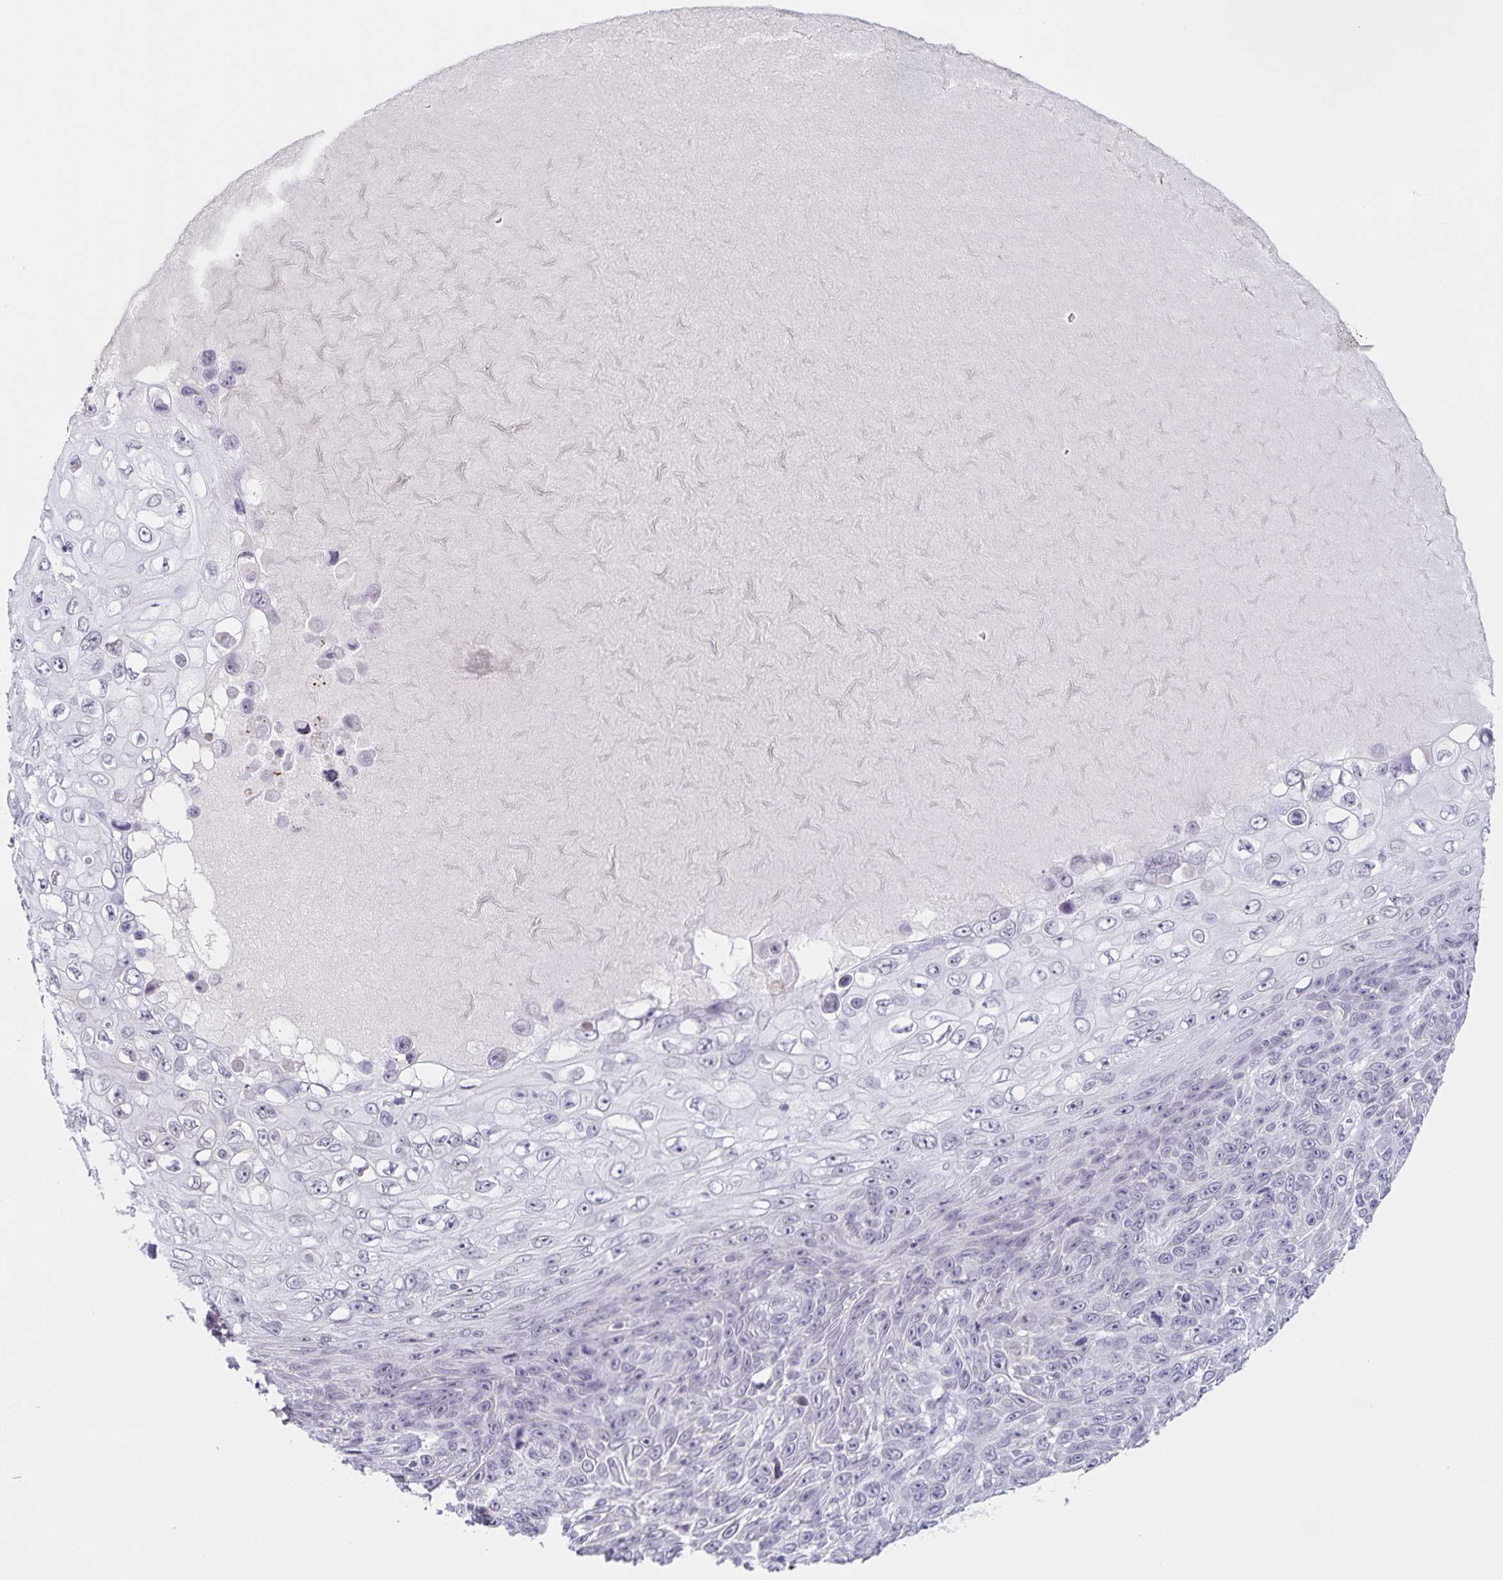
{"staining": {"intensity": "negative", "quantity": "none", "location": "none"}, "tissue": "skin cancer", "cell_type": "Tumor cells", "image_type": "cancer", "snomed": [{"axis": "morphology", "description": "Squamous cell carcinoma, NOS"}, {"axis": "topography", "description": "Skin"}], "caption": "Image shows no protein staining in tumor cells of skin squamous cell carcinoma tissue. Brightfield microscopy of immunohistochemistry stained with DAB (3,3'-diaminobenzidine) (brown) and hematoxylin (blue), captured at high magnification.", "gene": "LCE6A", "patient": {"sex": "male", "age": 82}}